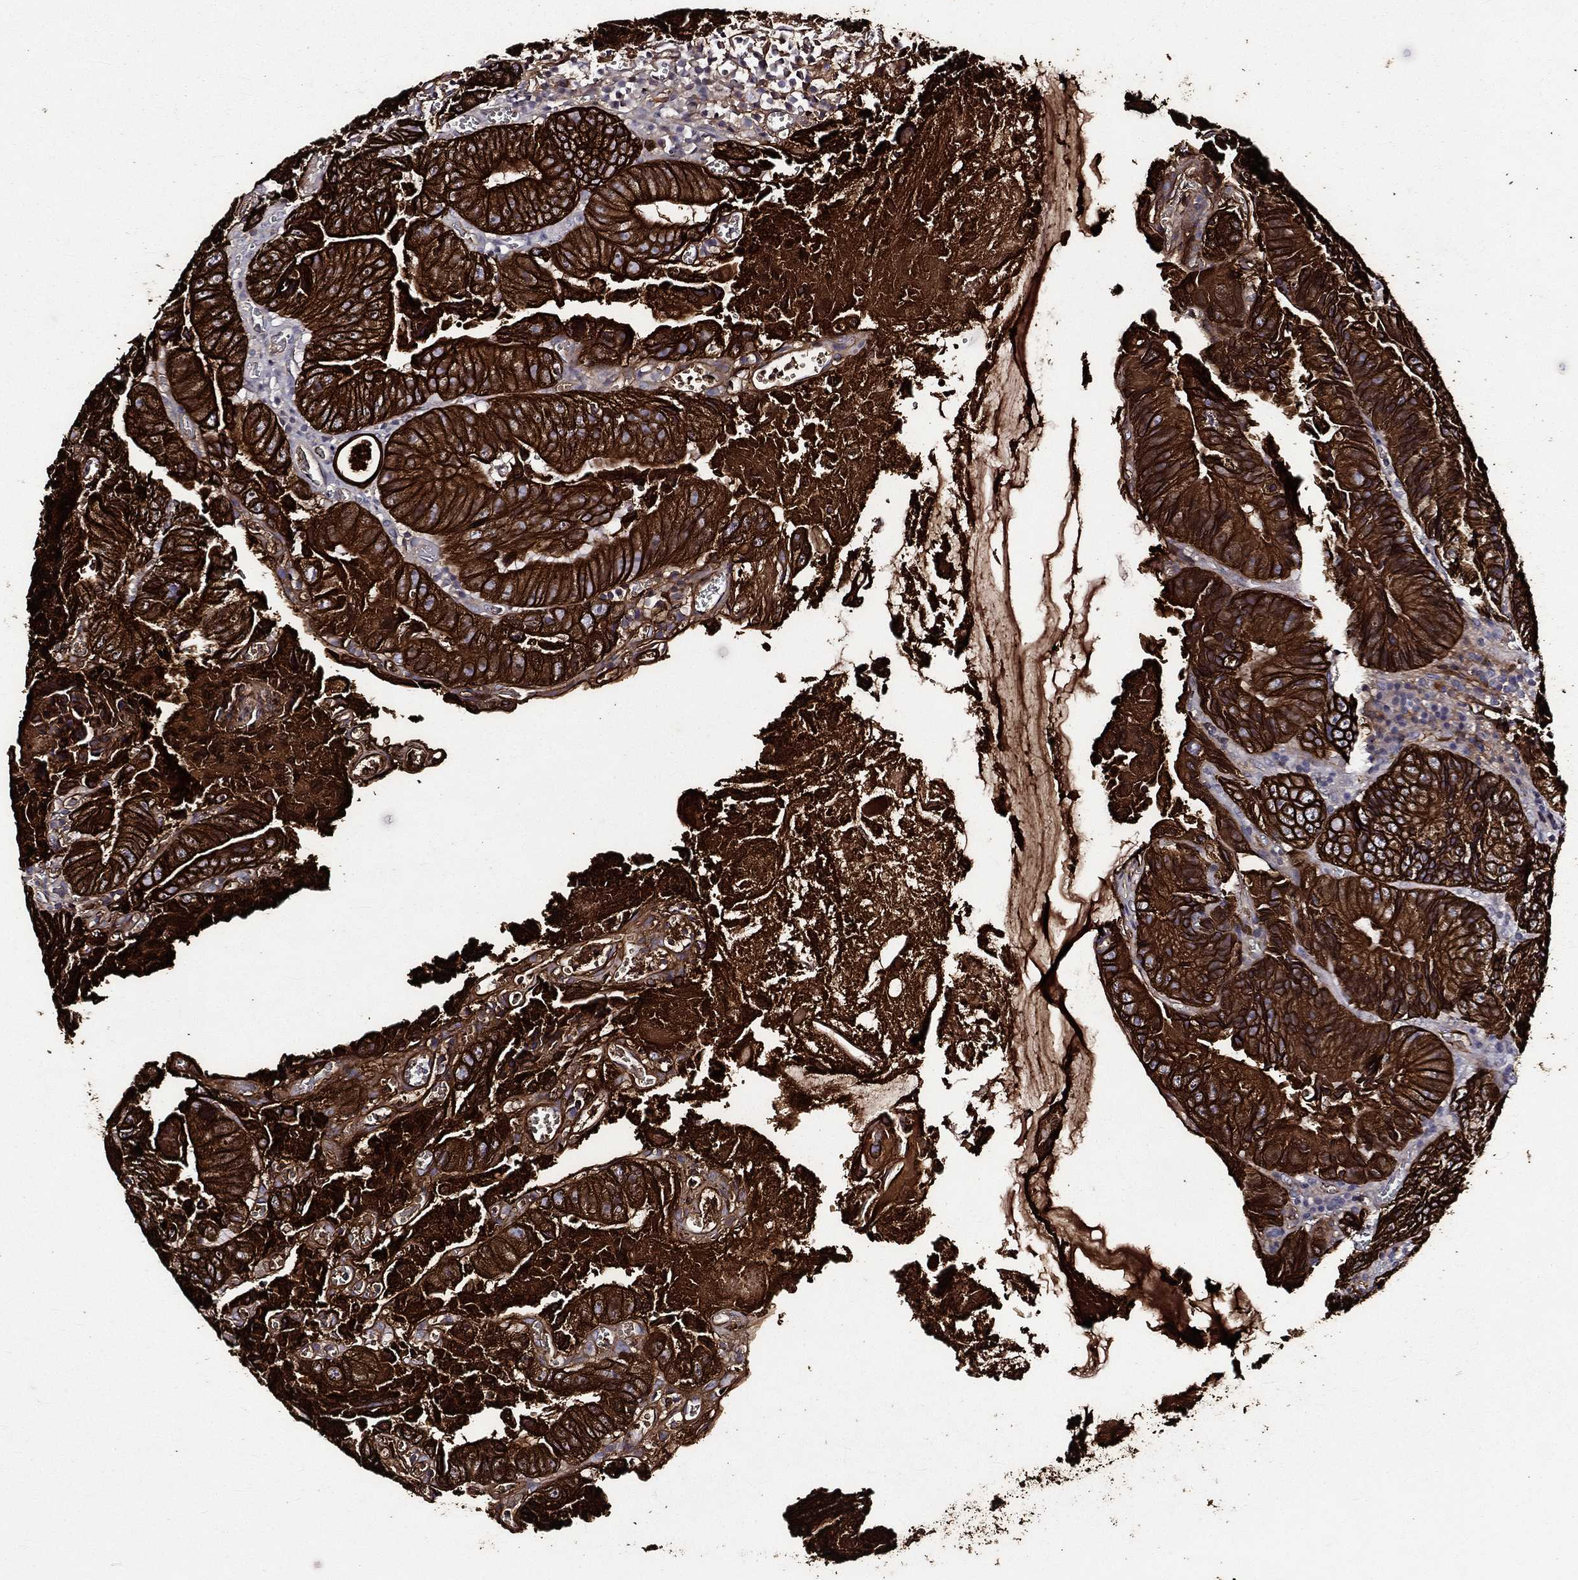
{"staining": {"intensity": "strong", "quantity": ">75%", "location": "cytoplasmic/membranous"}, "tissue": "colorectal cancer", "cell_type": "Tumor cells", "image_type": "cancer", "snomed": [{"axis": "morphology", "description": "Adenocarcinoma, NOS"}, {"axis": "topography", "description": "Colon"}], "caption": "IHC of human colorectal cancer exhibits high levels of strong cytoplasmic/membranous staining in about >75% of tumor cells. Using DAB (brown) and hematoxylin (blue) stains, captured at high magnification using brightfield microscopy.", "gene": "KRT7", "patient": {"sex": "female", "age": 86}}